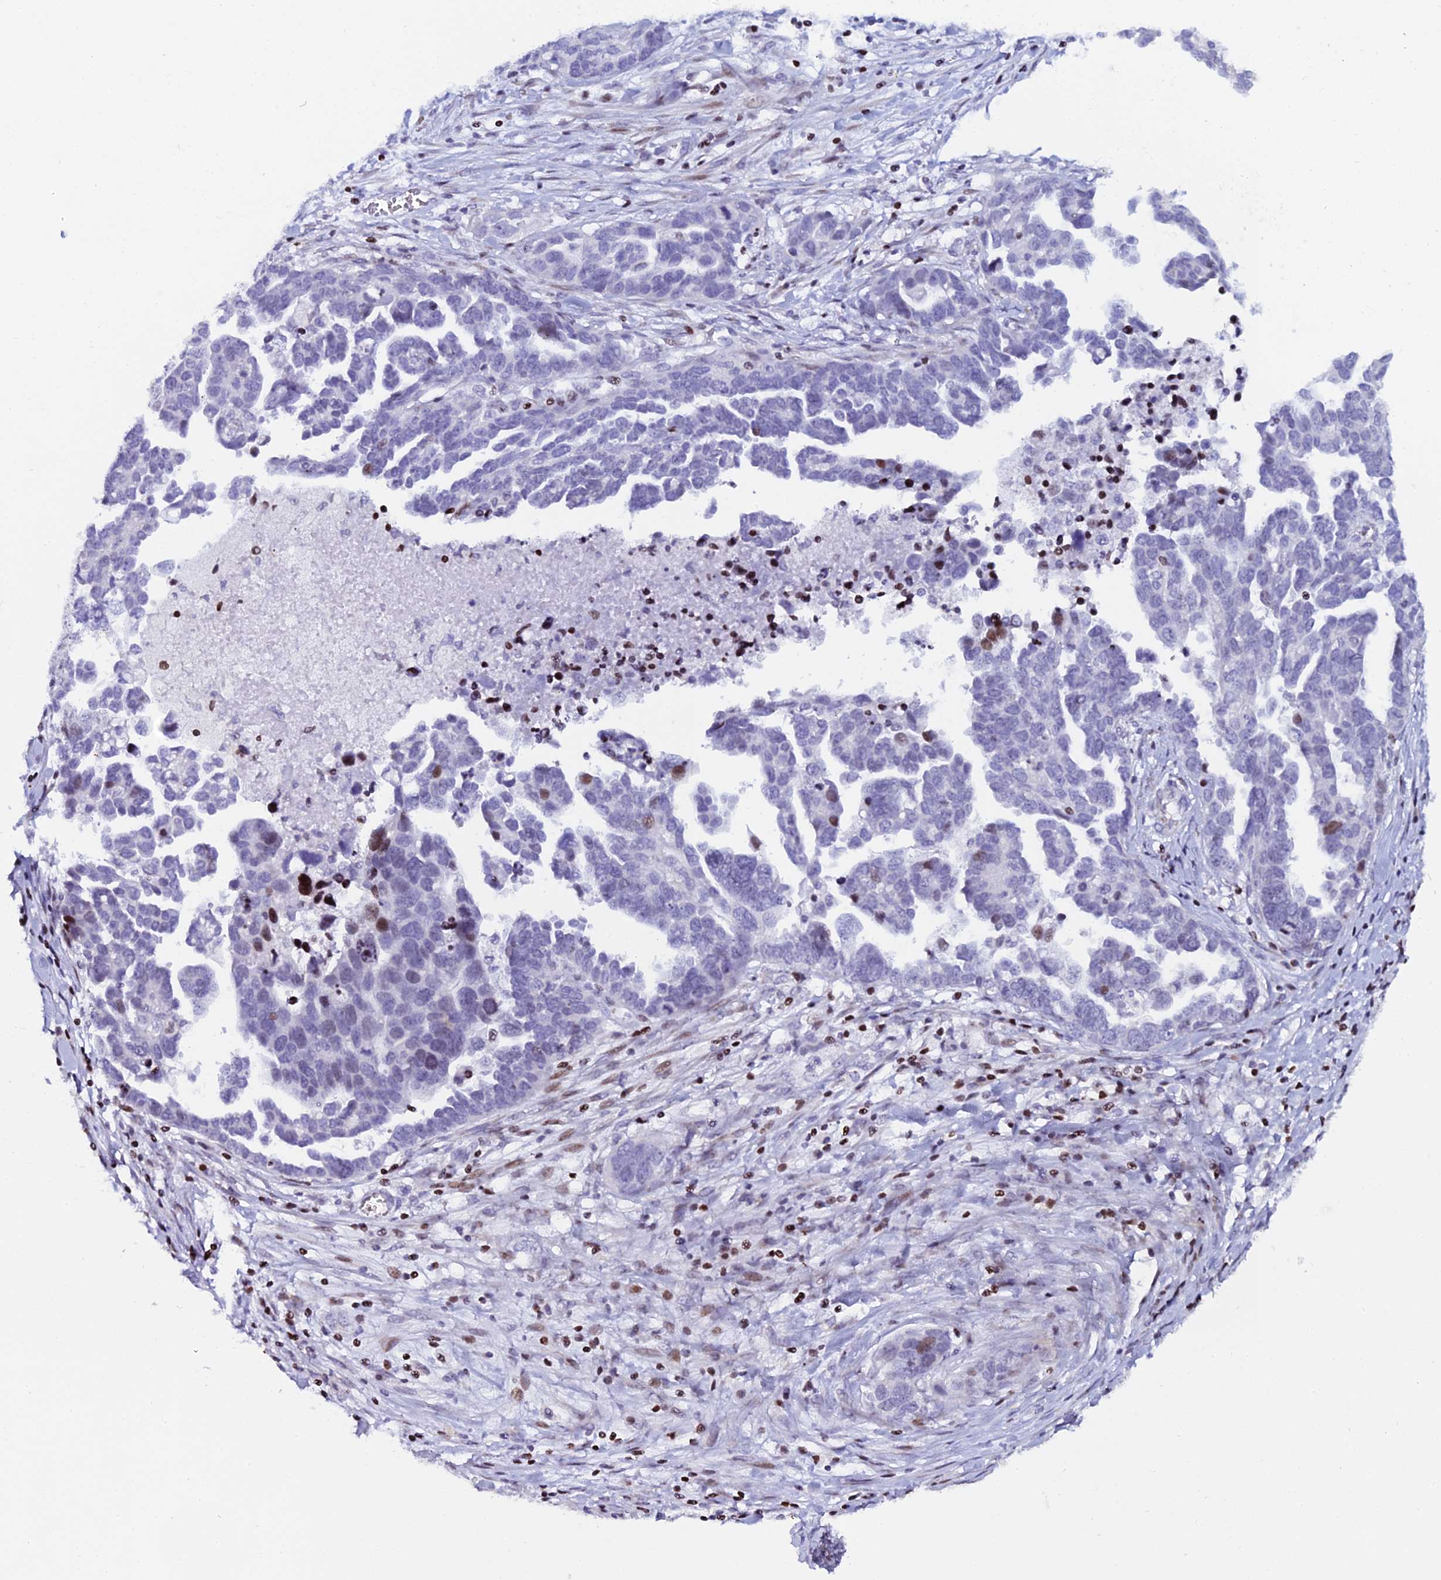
{"staining": {"intensity": "moderate", "quantity": "<25%", "location": "nuclear"}, "tissue": "ovarian cancer", "cell_type": "Tumor cells", "image_type": "cancer", "snomed": [{"axis": "morphology", "description": "Cystadenocarcinoma, serous, NOS"}, {"axis": "topography", "description": "Ovary"}], "caption": "Immunohistochemical staining of ovarian cancer (serous cystadenocarcinoma) demonstrates low levels of moderate nuclear positivity in about <25% of tumor cells.", "gene": "MYNN", "patient": {"sex": "female", "age": 54}}